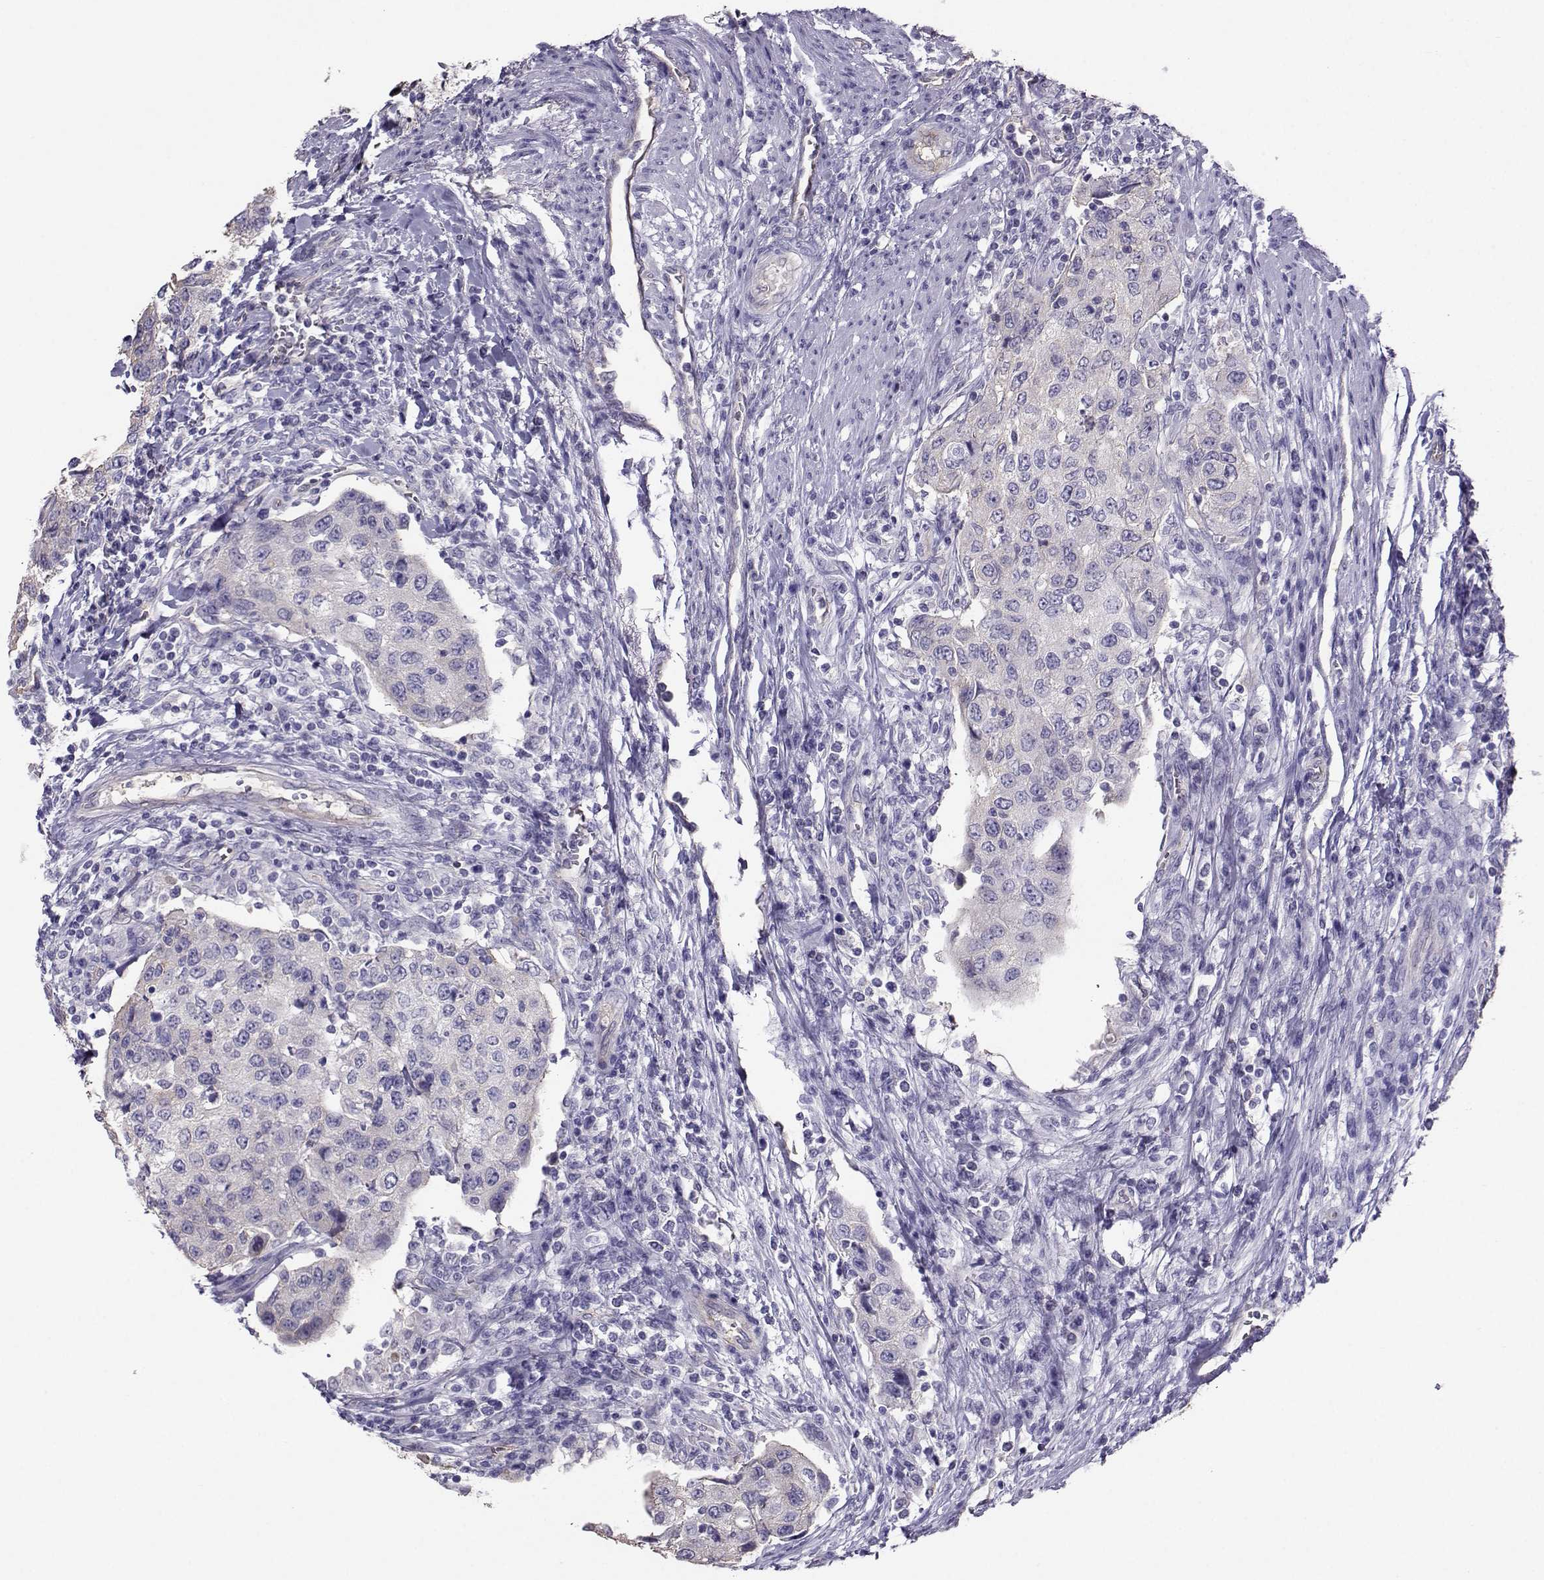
{"staining": {"intensity": "negative", "quantity": "none", "location": "none"}, "tissue": "urothelial cancer", "cell_type": "Tumor cells", "image_type": "cancer", "snomed": [{"axis": "morphology", "description": "Urothelial carcinoma, High grade"}, {"axis": "topography", "description": "Urinary bladder"}], "caption": "There is no significant expression in tumor cells of urothelial carcinoma (high-grade).", "gene": "CLUL1", "patient": {"sex": "female", "age": 78}}